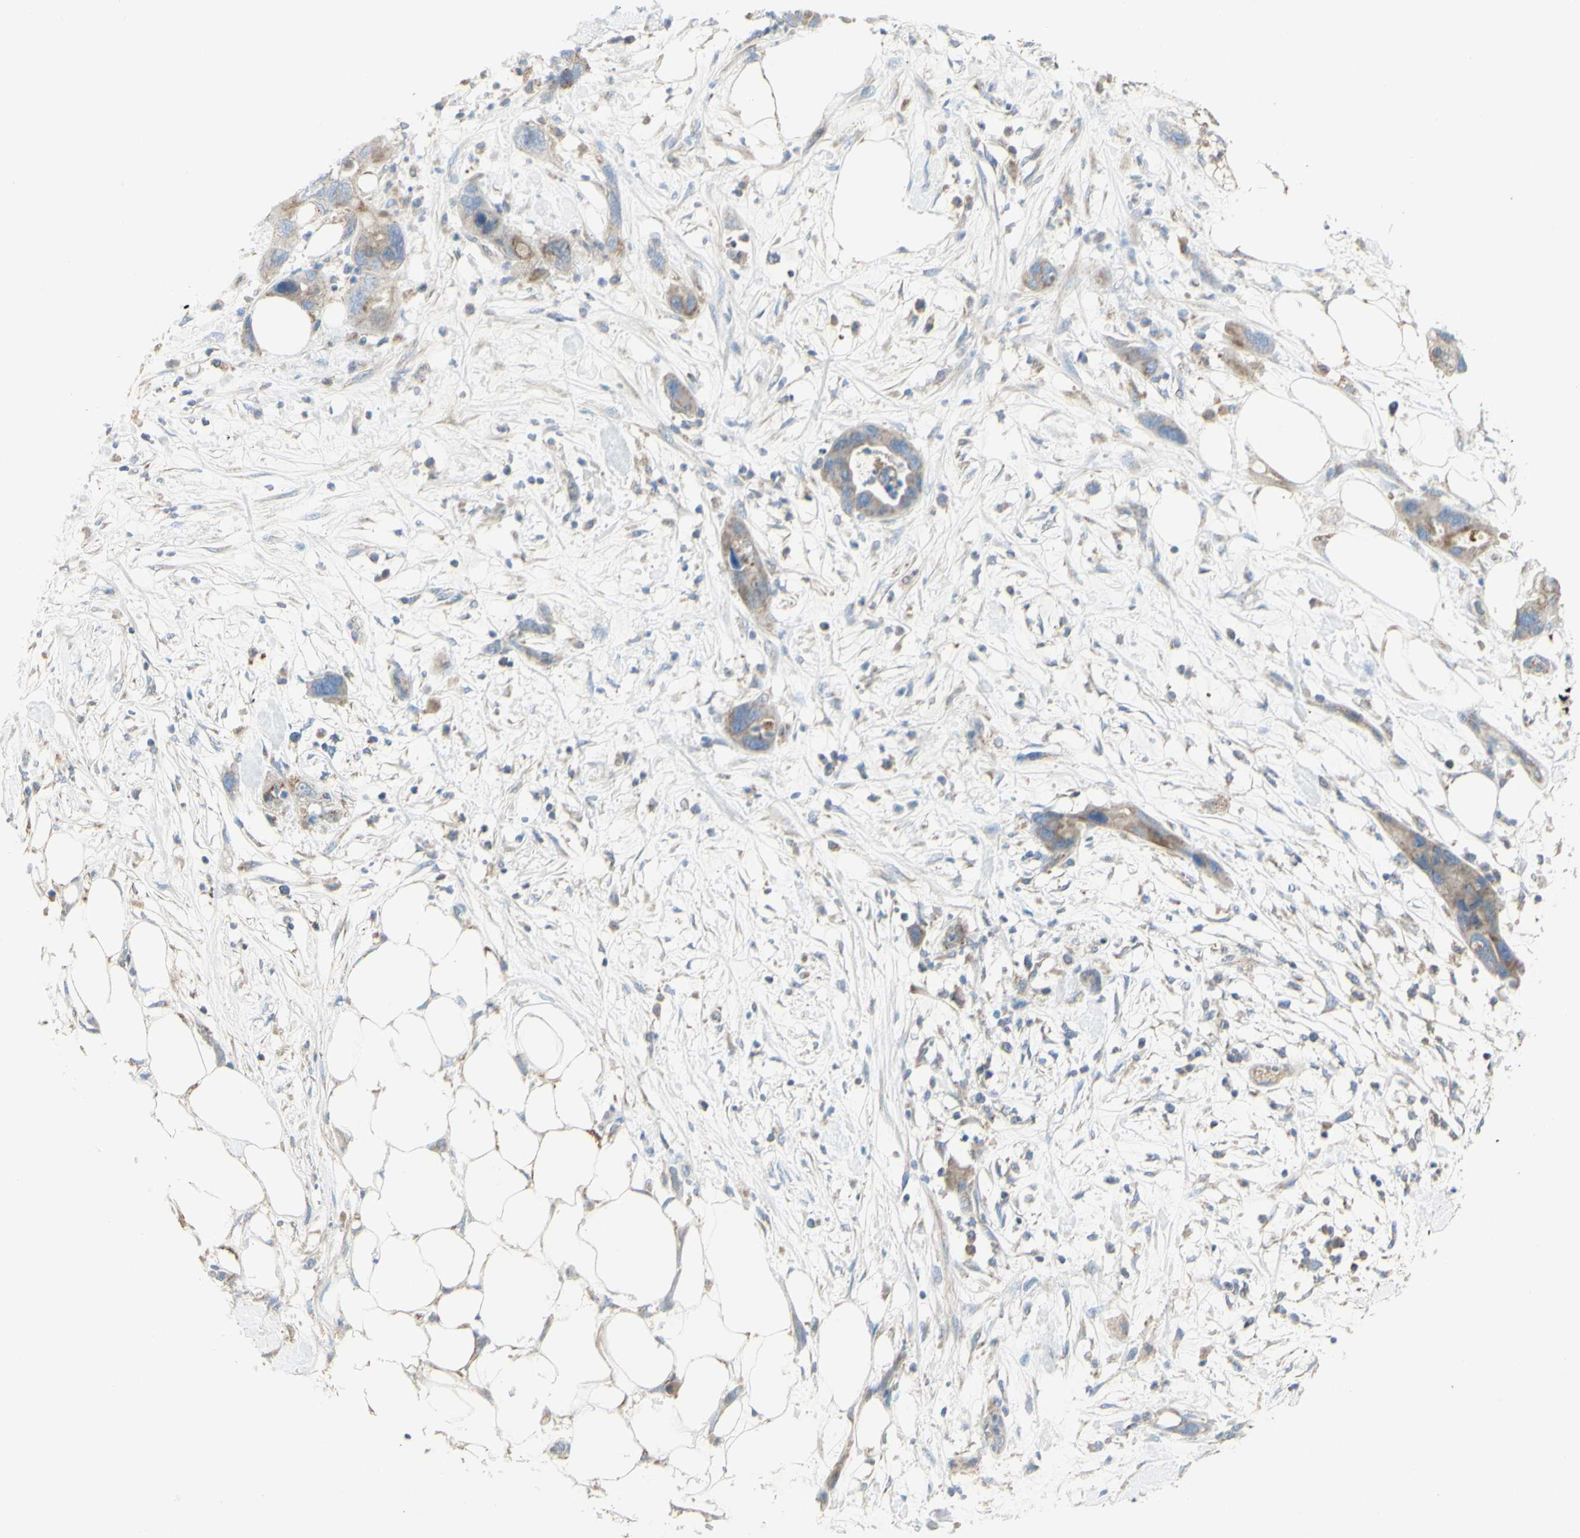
{"staining": {"intensity": "weak", "quantity": "<25%", "location": "cytoplasmic/membranous"}, "tissue": "pancreatic cancer", "cell_type": "Tumor cells", "image_type": "cancer", "snomed": [{"axis": "morphology", "description": "Adenocarcinoma, NOS"}, {"axis": "topography", "description": "Pancreas"}], "caption": "This is an immunohistochemistry (IHC) micrograph of human pancreatic cancer (adenocarcinoma). There is no positivity in tumor cells.", "gene": "CNTNAP1", "patient": {"sex": "female", "age": 71}}